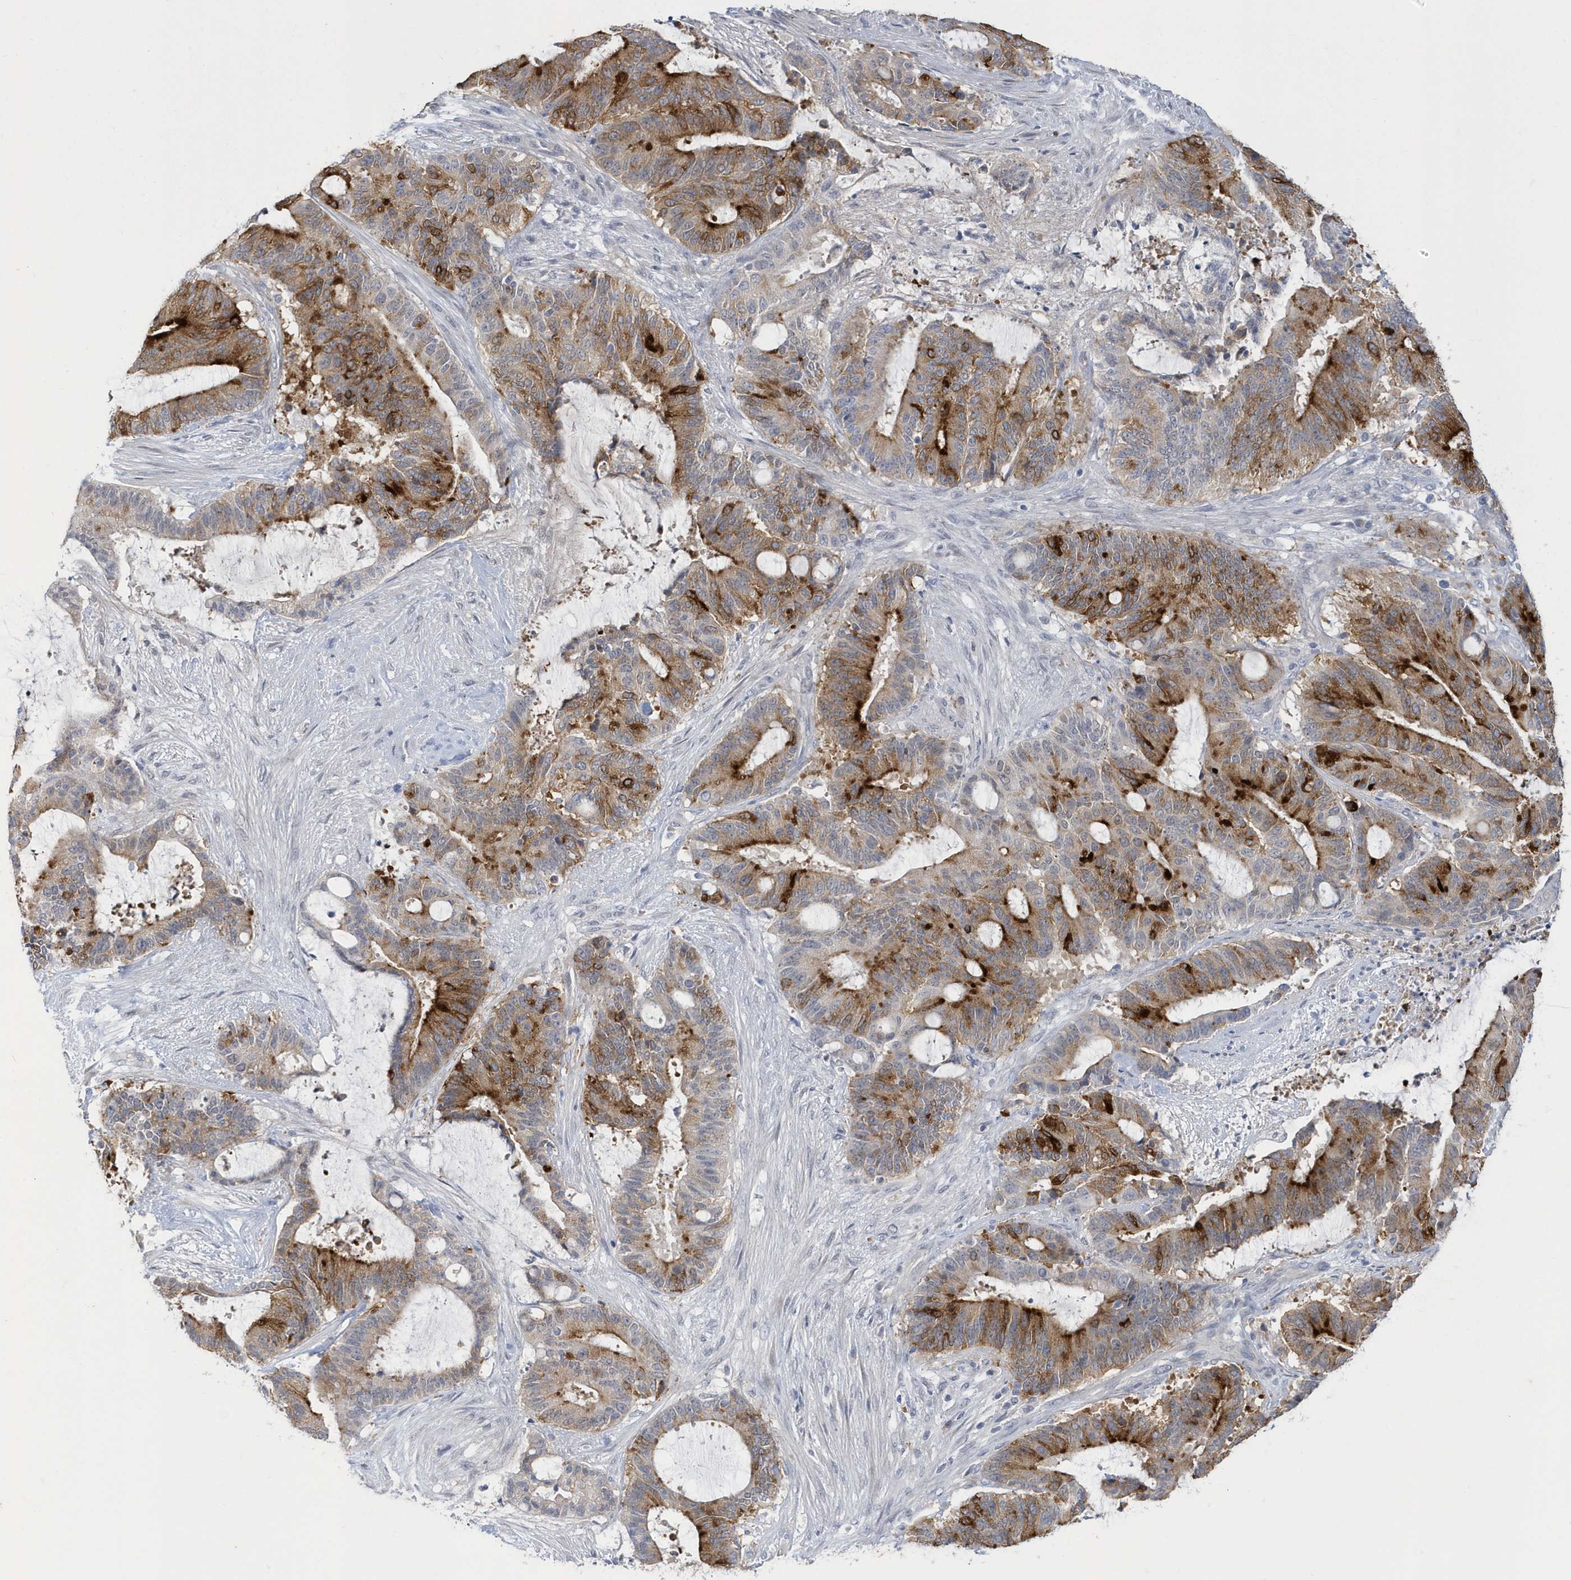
{"staining": {"intensity": "strong", "quantity": "25%-75%", "location": "cytoplasmic/membranous"}, "tissue": "liver cancer", "cell_type": "Tumor cells", "image_type": "cancer", "snomed": [{"axis": "morphology", "description": "Normal tissue, NOS"}, {"axis": "morphology", "description": "Cholangiocarcinoma"}, {"axis": "topography", "description": "Liver"}, {"axis": "topography", "description": "Peripheral nerve tissue"}], "caption": "The photomicrograph shows immunohistochemical staining of liver cholangiocarcinoma. There is strong cytoplasmic/membranous positivity is appreciated in about 25%-75% of tumor cells.", "gene": "ZNF654", "patient": {"sex": "female", "age": 73}}